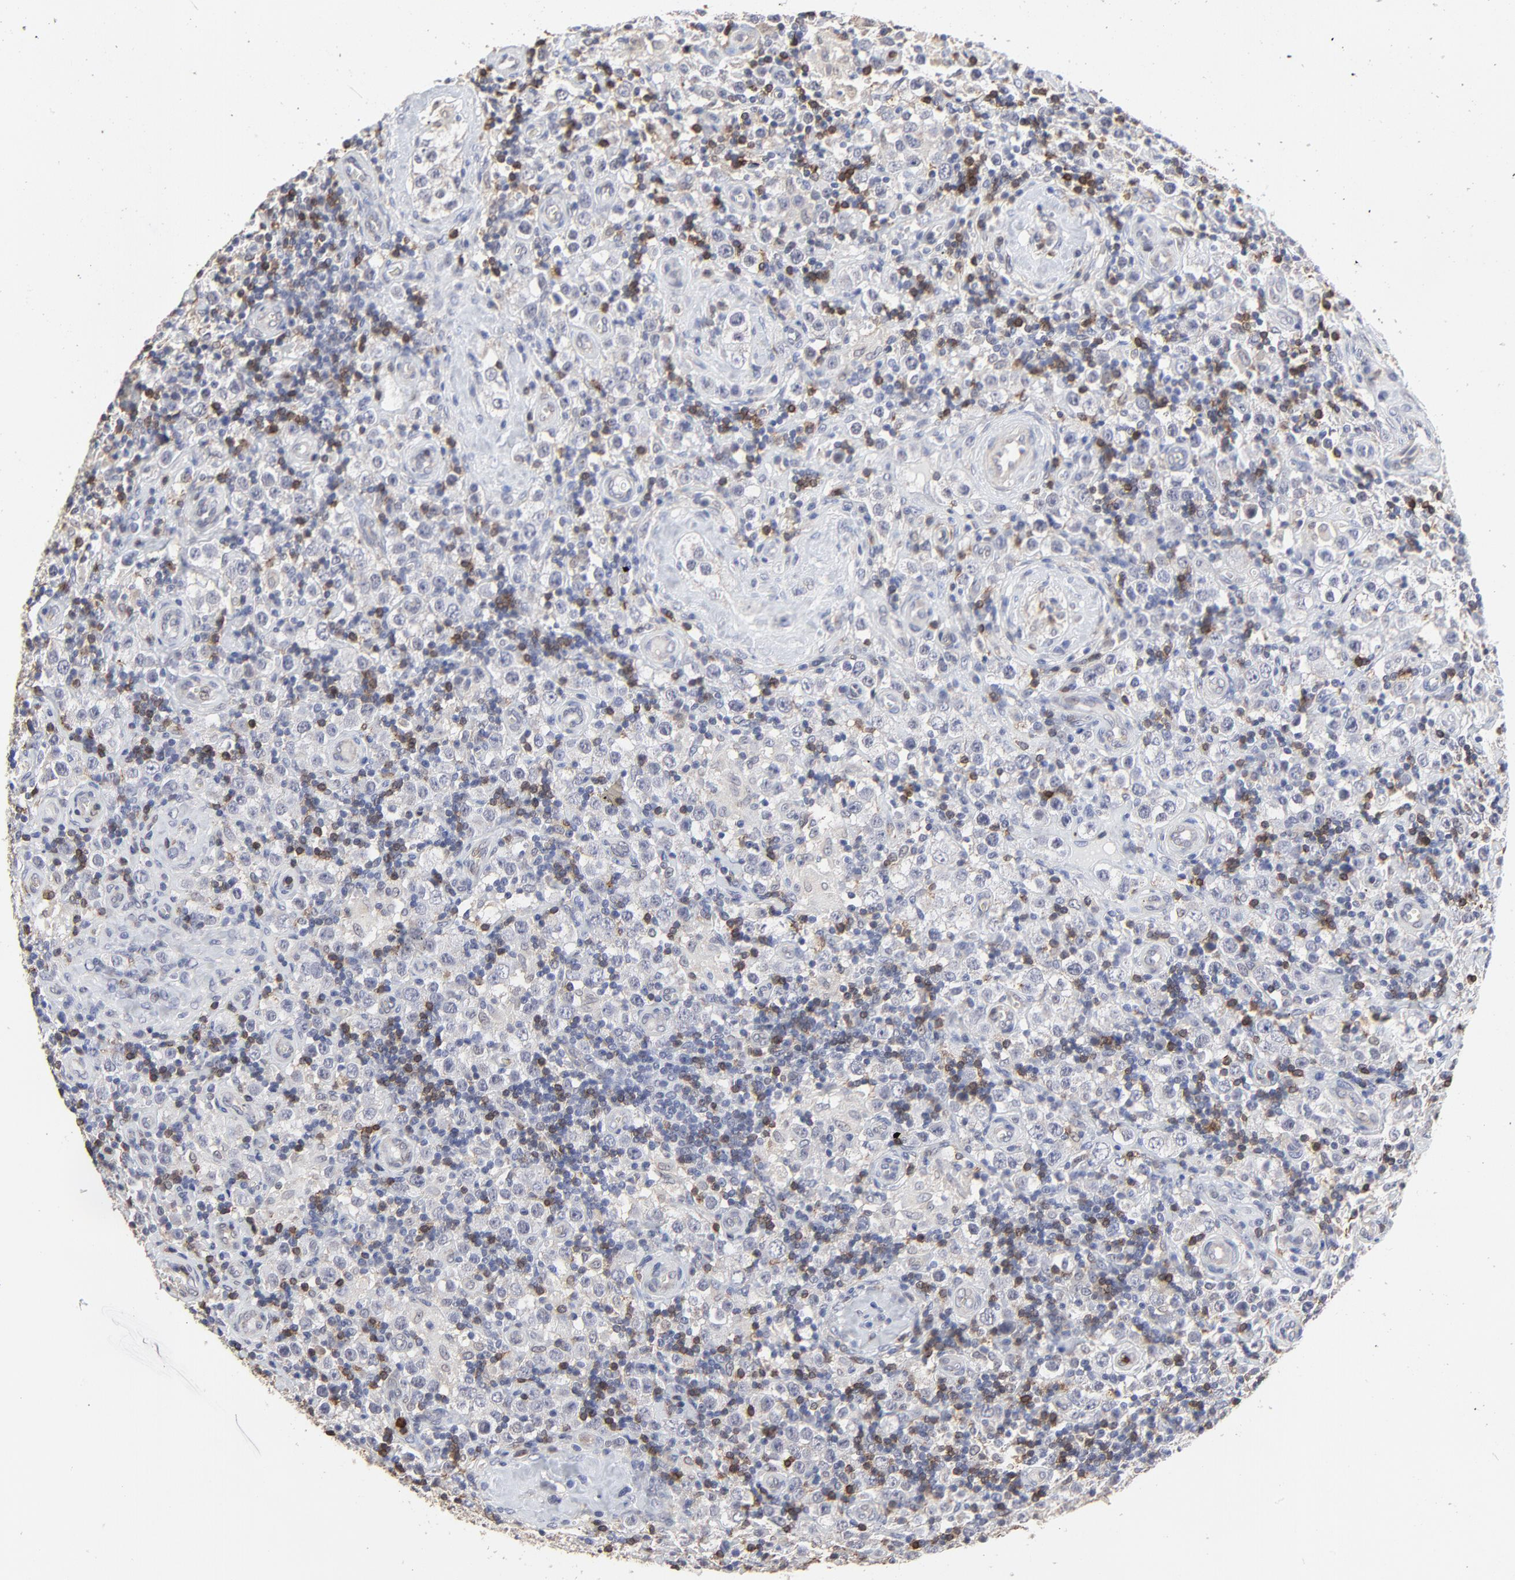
{"staining": {"intensity": "negative", "quantity": "none", "location": "none"}, "tissue": "testis cancer", "cell_type": "Tumor cells", "image_type": "cancer", "snomed": [{"axis": "morphology", "description": "Seminoma, NOS"}, {"axis": "topography", "description": "Testis"}], "caption": "This is an immunohistochemistry (IHC) micrograph of human testis cancer (seminoma). There is no positivity in tumor cells.", "gene": "SLC6A14", "patient": {"sex": "male", "age": 32}}